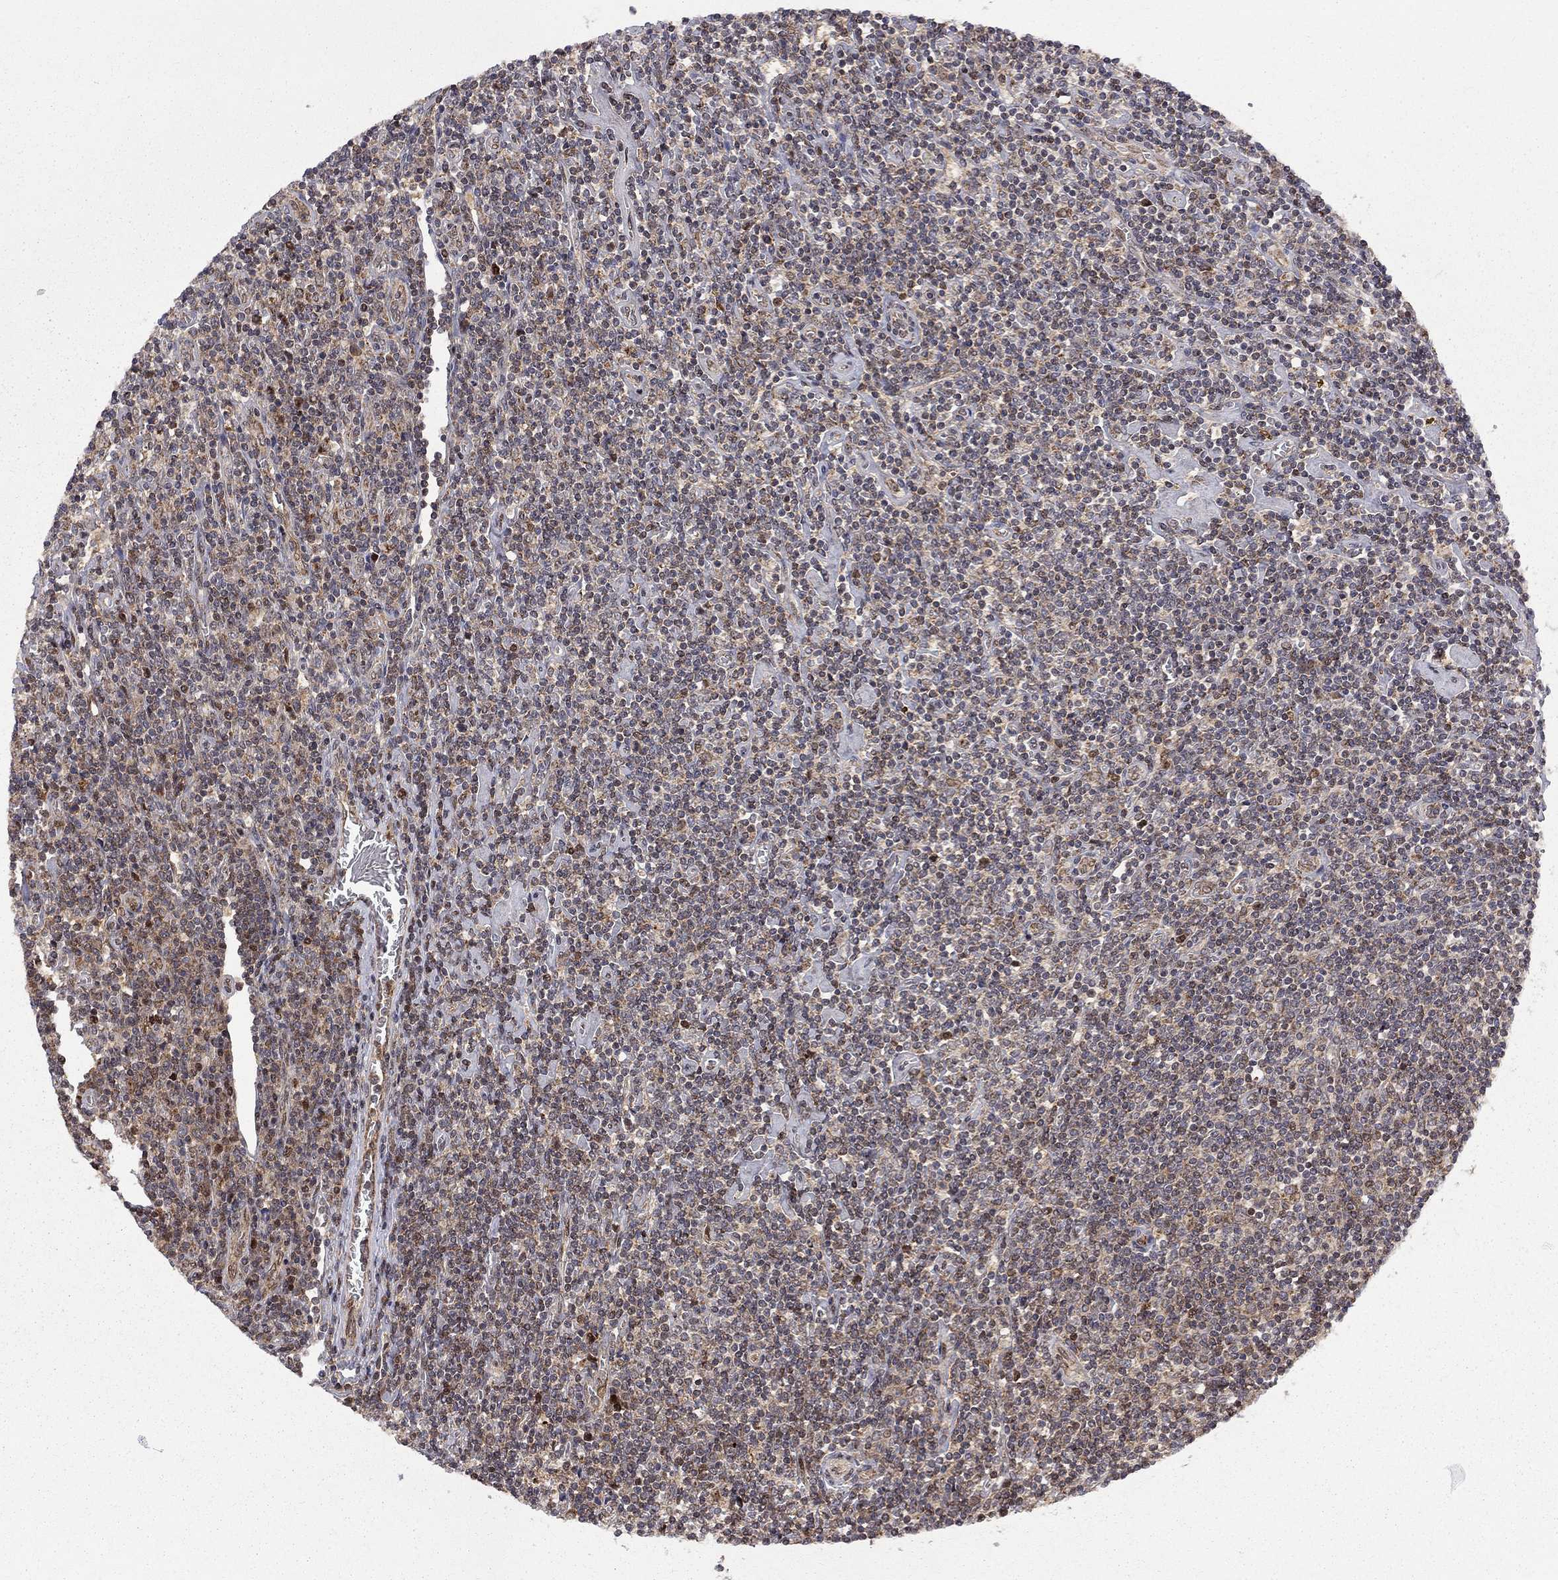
{"staining": {"intensity": "negative", "quantity": "none", "location": "none"}, "tissue": "lymphoma", "cell_type": "Tumor cells", "image_type": "cancer", "snomed": [{"axis": "morphology", "description": "Hodgkin's disease, NOS"}, {"axis": "topography", "description": "Lymph node"}], "caption": "An immunohistochemistry histopathology image of Hodgkin's disease is shown. There is no staining in tumor cells of Hodgkin's disease. Nuclei are stained in blue.", "gene": "ELOB", "patient": {"sex": "male", "age": 40}}